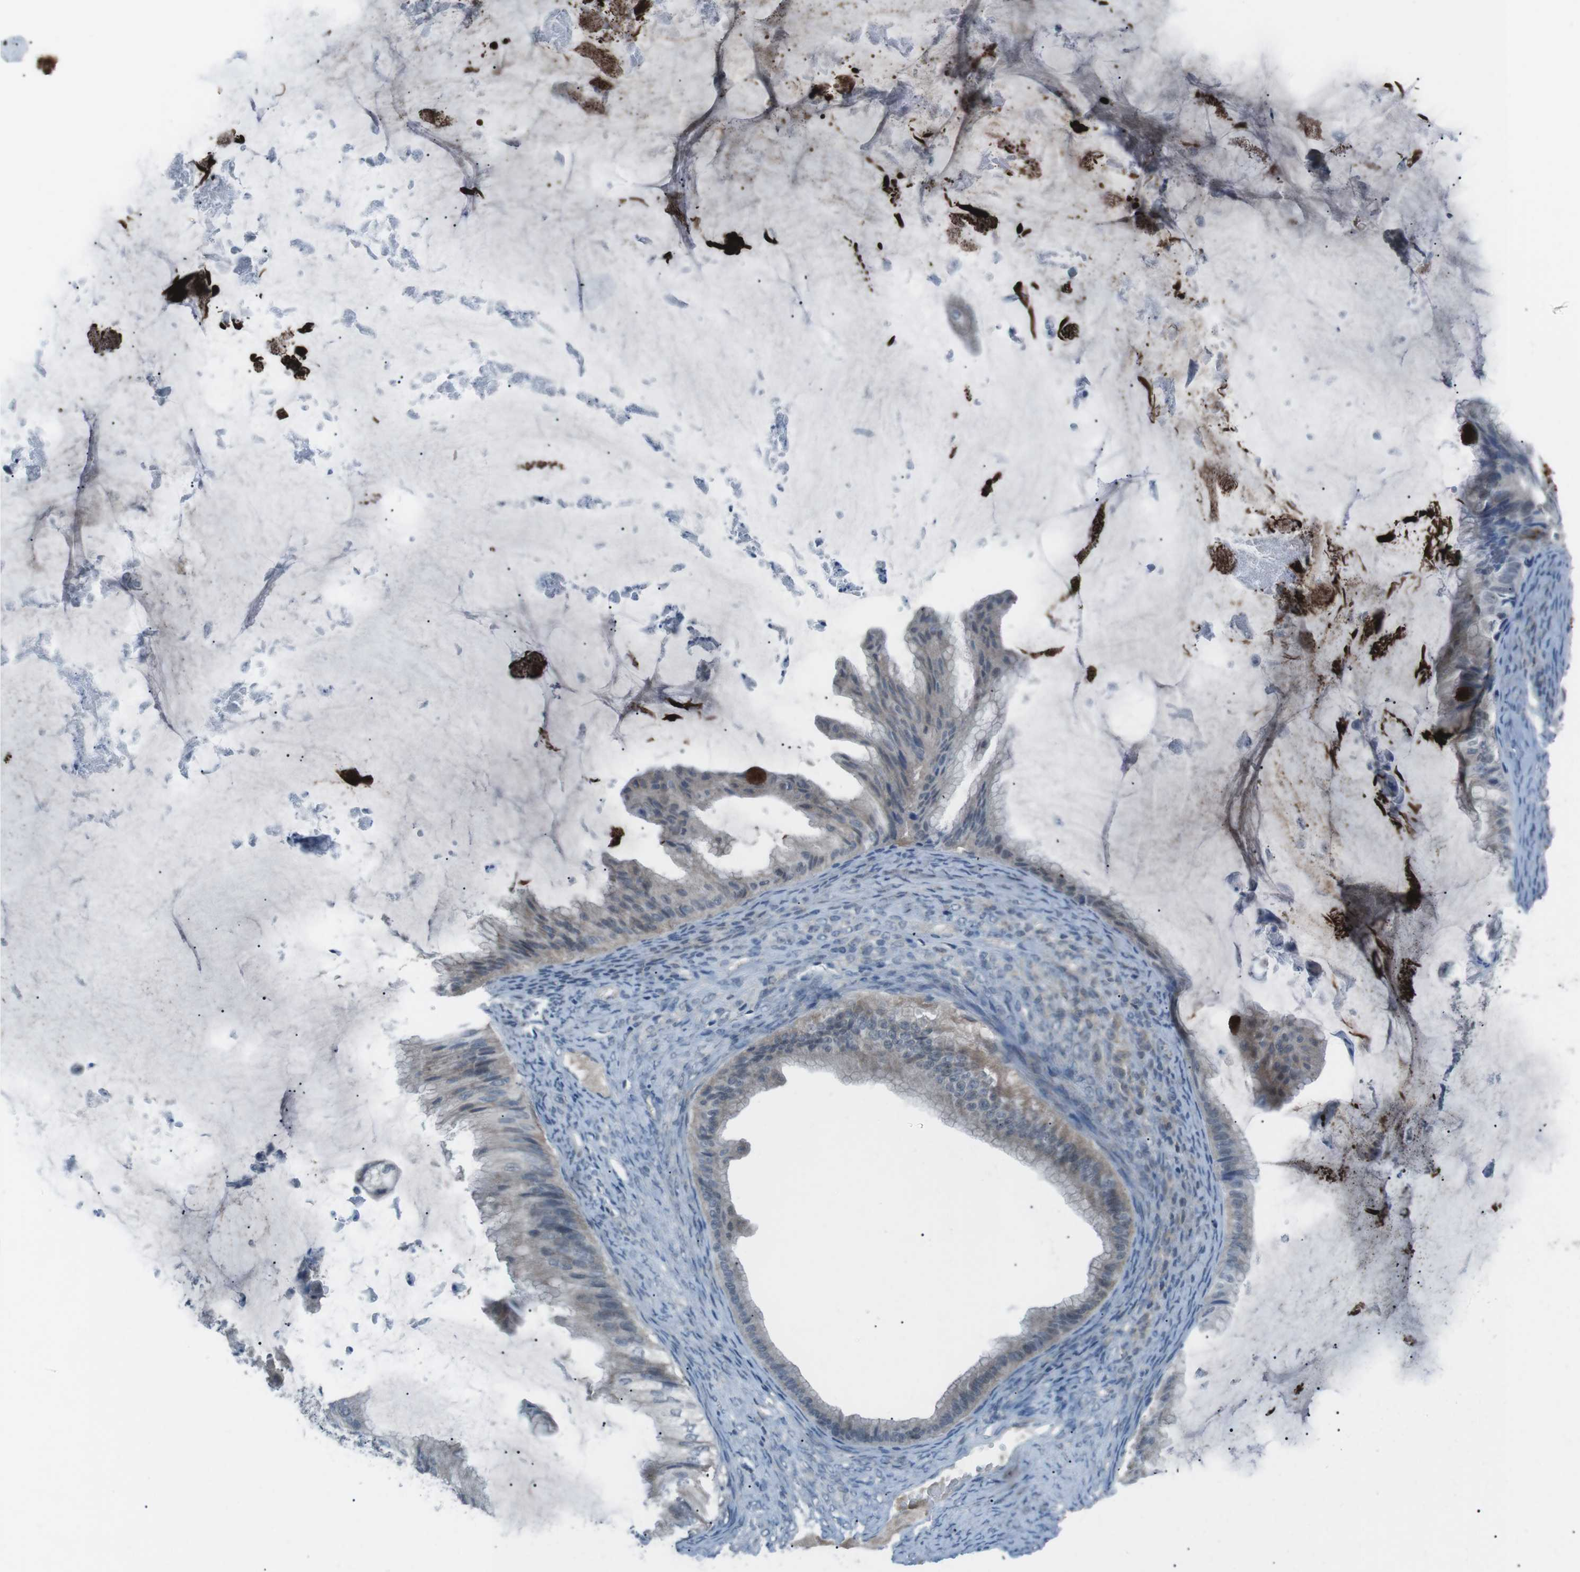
{"staining": {"intensity": "strong", "quantity": "<25%", "location": "cytoplasmic/membranous"}, "tissue": "ovarian cancer", "cell_type": "Tumor cells", "image_type": "cancer", "snomed": [{"axis": "morphology", "description": "Cystadenocarcinoma, mucinous, NOS"}, {"axis": "topography", "description": "Ovary"}], "caption": "Immunohistochemical staining of human ovarian cancer (mucinous cystadenocarcinoma) shows strong cytoplasmic/membranous protein positivity in about <25% of tumor cells.", "gene": "FCRLA", "patient": {"sex": "female", "age": 61}}